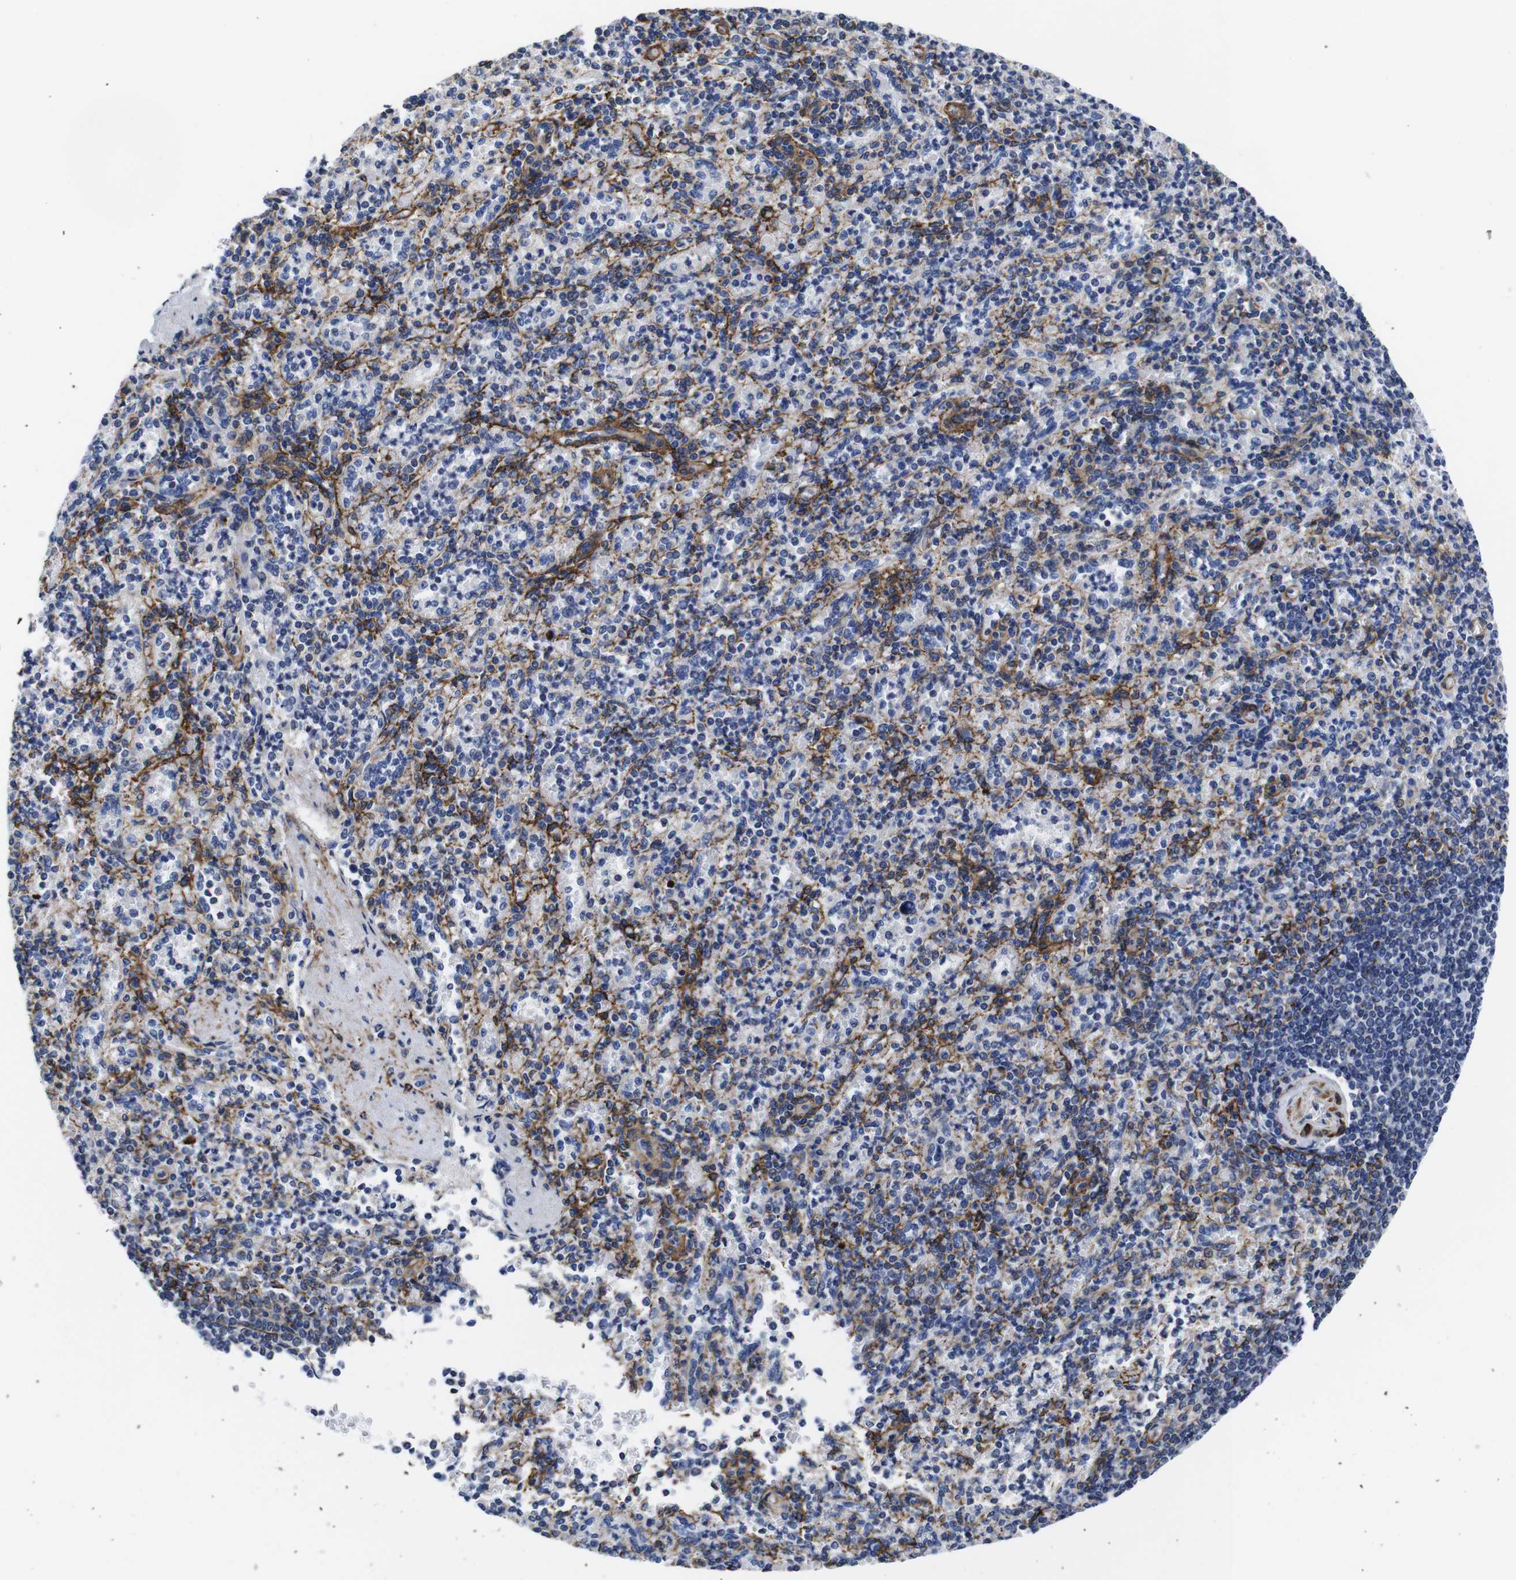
{"staining": {"intensity": "moderate", "quantity": "<25%", "location": "cytoplasmic/membranous"}, "tissue": "spleen", "cell_type": "Cells in red pulp", "image_type": "normal", "snomed": [{"axis": "morphology", "description": "Normal tissue, NOS"}, {"axis": "topography", "description": "Spleen"}], "caption": "Immunohistochemistry photomicrograph of benign spleen: spleen stained using IHC exhibits low levels of moderate protein expression localized specifically in the cytoplasmic/membranous of cells in red pulp, appearing as a cytoplasmic/membranous brown color.", "gene": "WNT10A", "patient": {"sex": "female", "age": 74}}